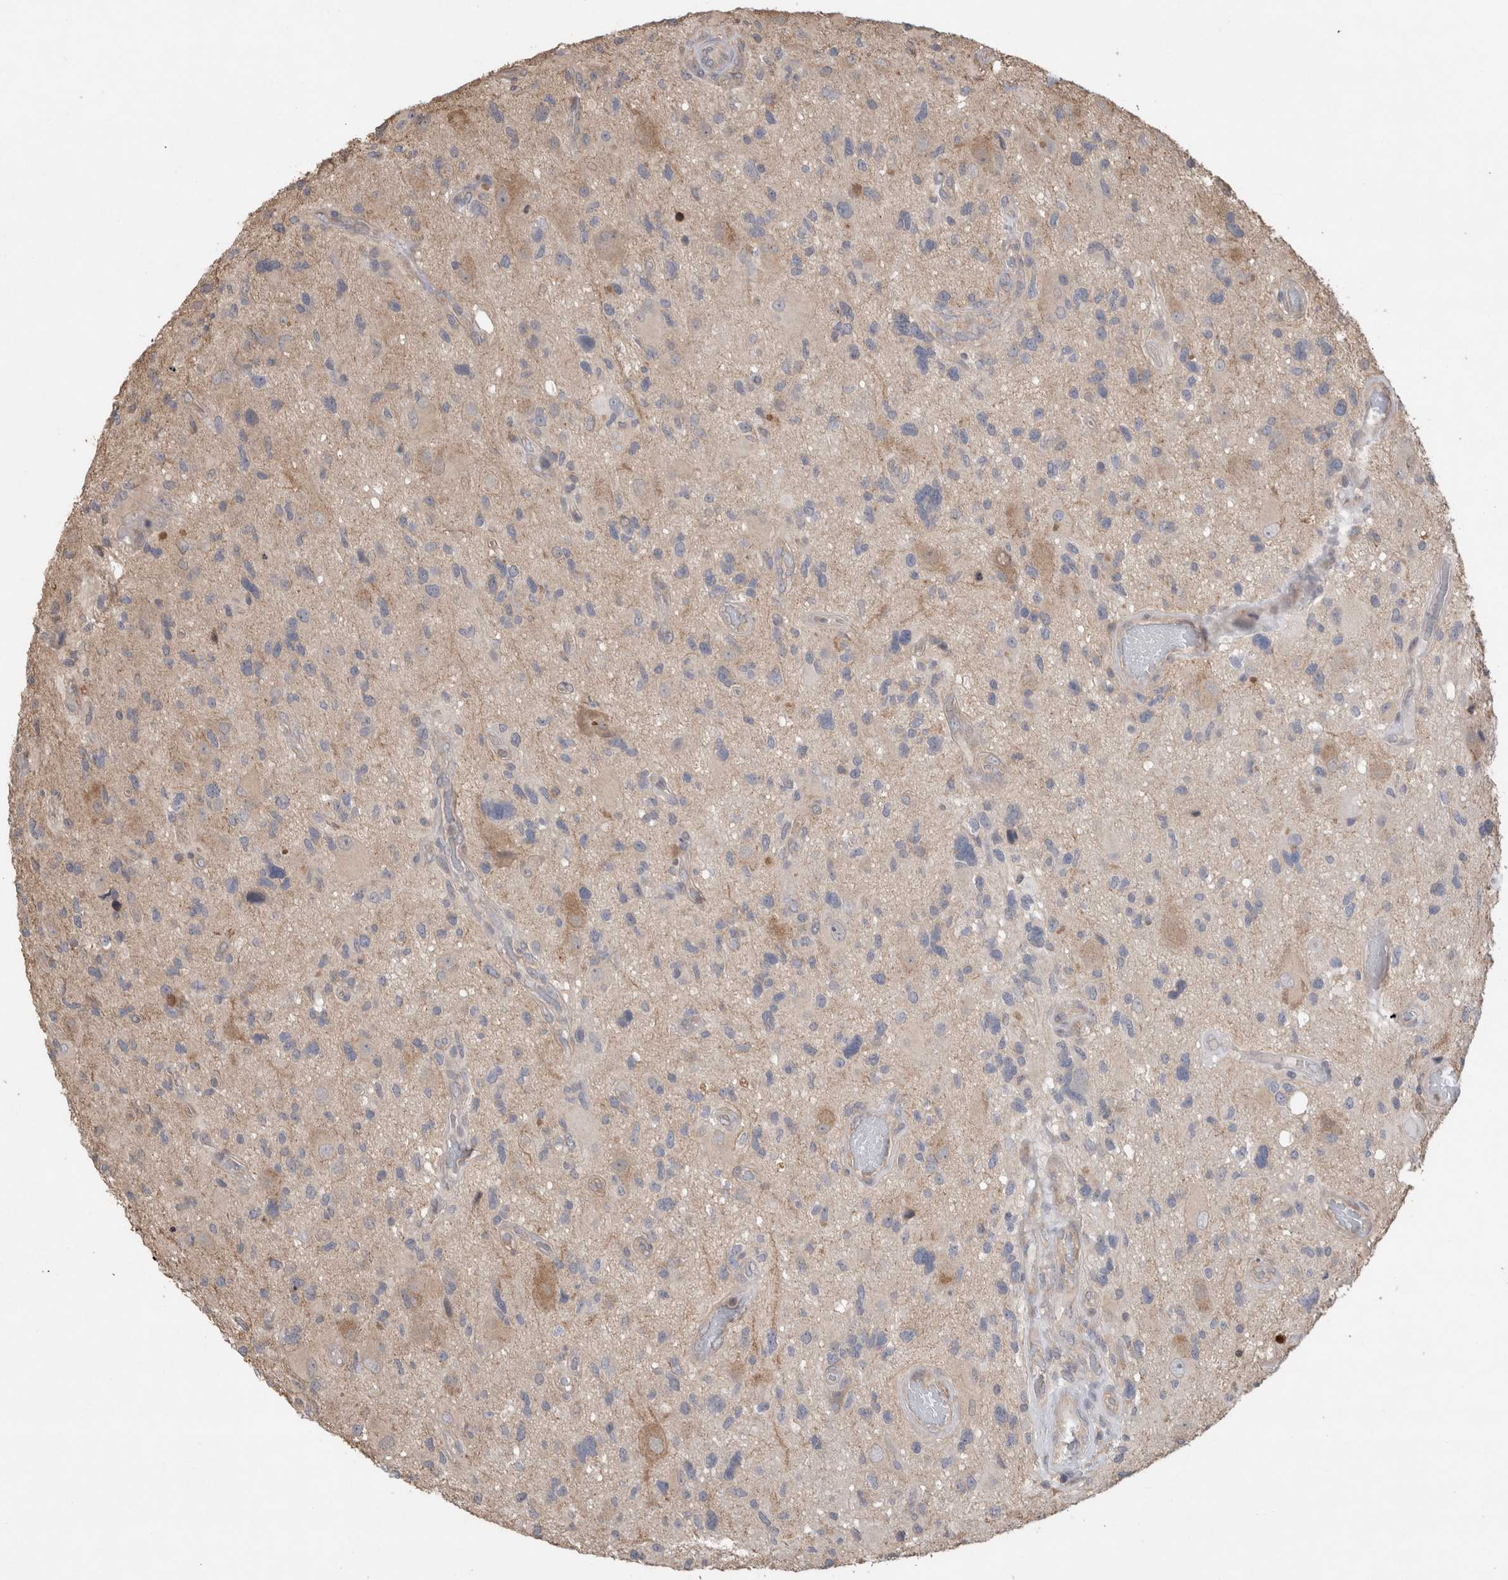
{"staining": {"intensity": "negative", "quantity": "none", "location": "none"}, "tissue": "glioma", "cell_type": "Tumor cells", "image_type": "cancer", "snomed": [{"axis": "morphology", "description": "Glioma, malignant, High grade"}, {"axis": "topography", "description": "Brain"}], "caption": "Immunohistochemical staining of glioma reveals no significant positivity in tumor cells.", "gene": "TRIM5", "patient": {"sex": "male", "age": 33}}